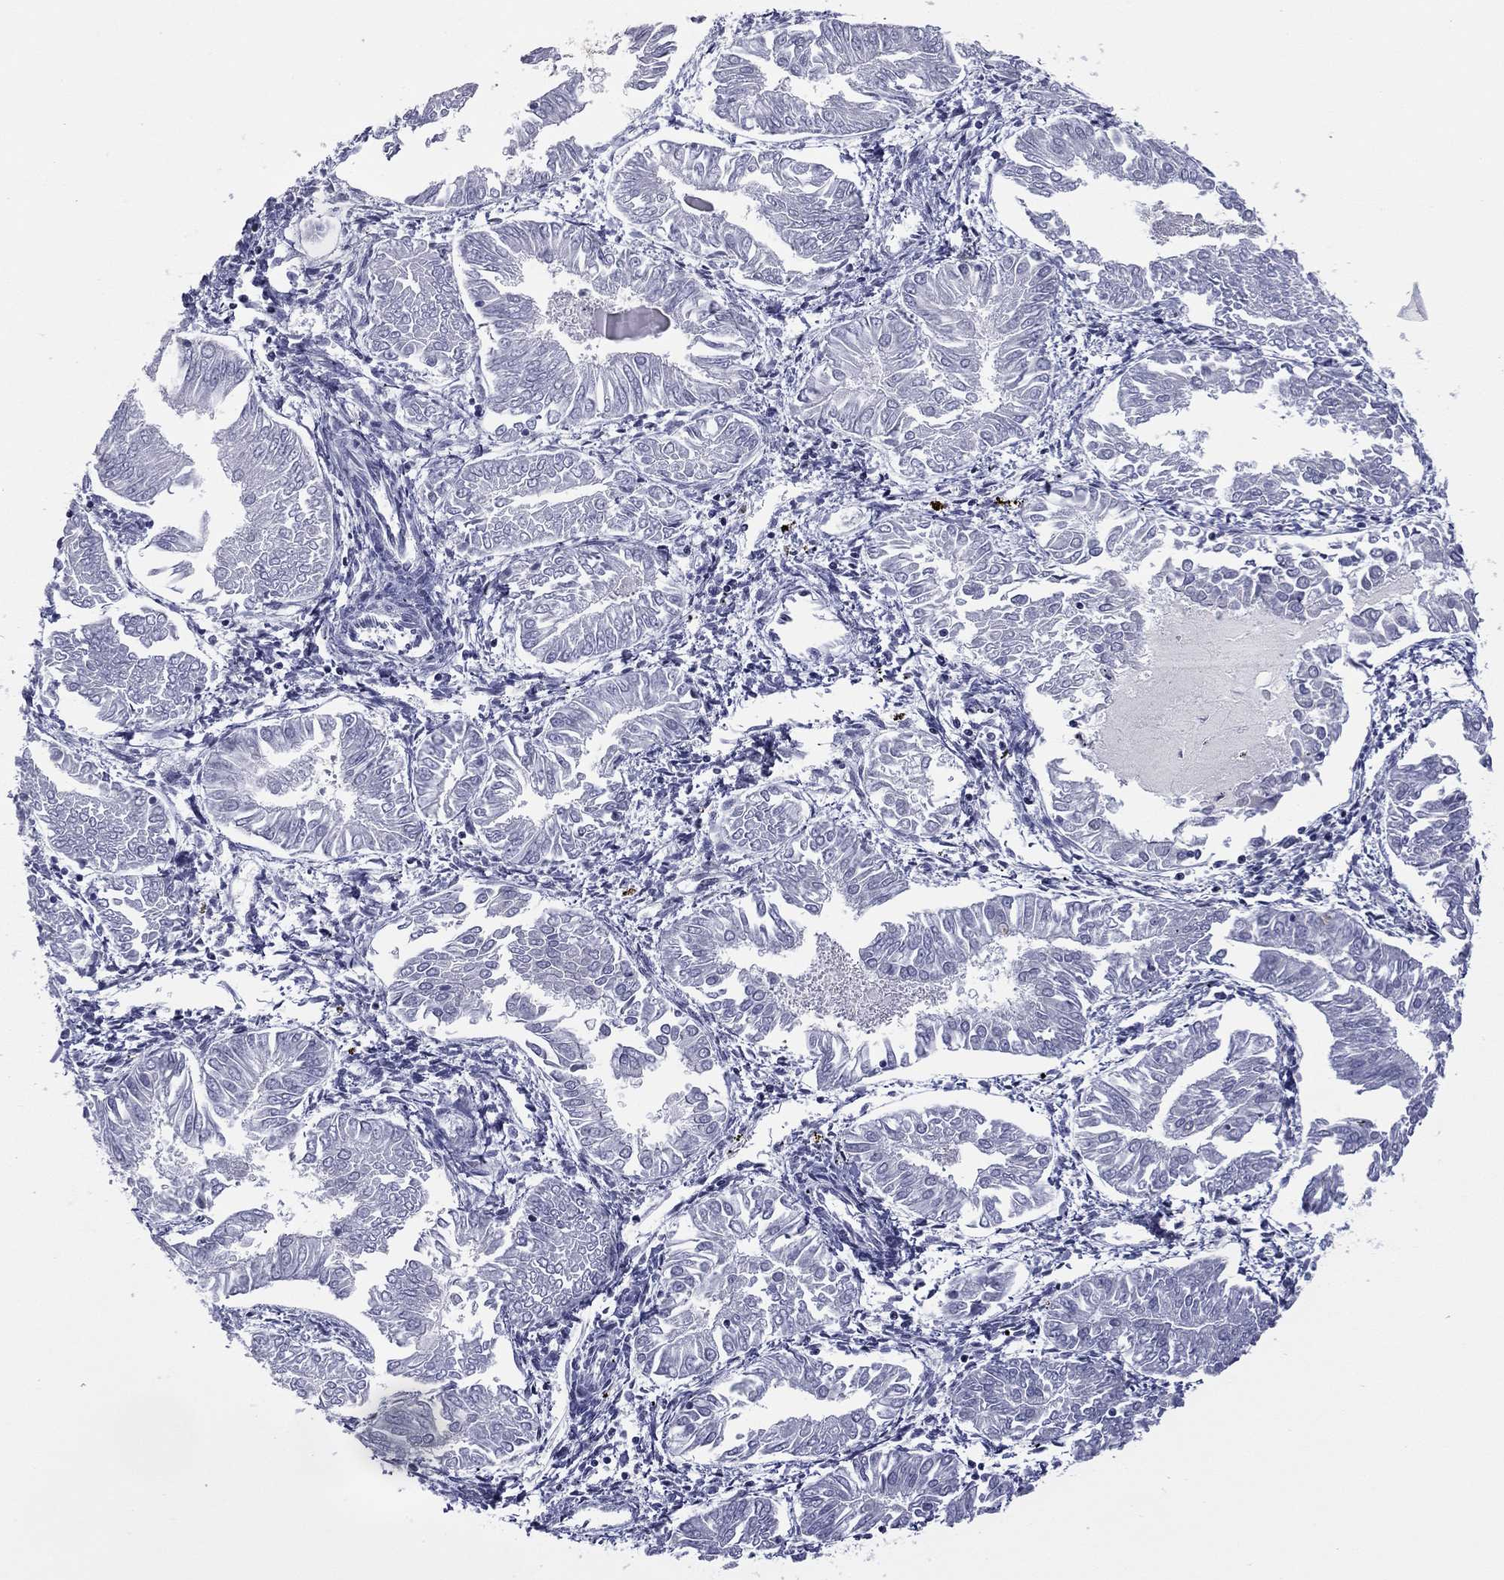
{"staining": {"intensity": "negative", "quantity": "none", "location": "none"}, "tissue": "endometrial cancer", "cell_type": "Tumor cells", "image_type": "cancer", "snomed": [{"axis": "morphology", "description": "Adenocarcinoma, NOS"}, {"axis": "topography", "description": "Endometrium"}], "caption": "Human endometrial cancer stained for a protein using IHC reveals no staining in tumor cells.", "gene": "ETV5", "patient": {"sex": "female", "age": 53}}